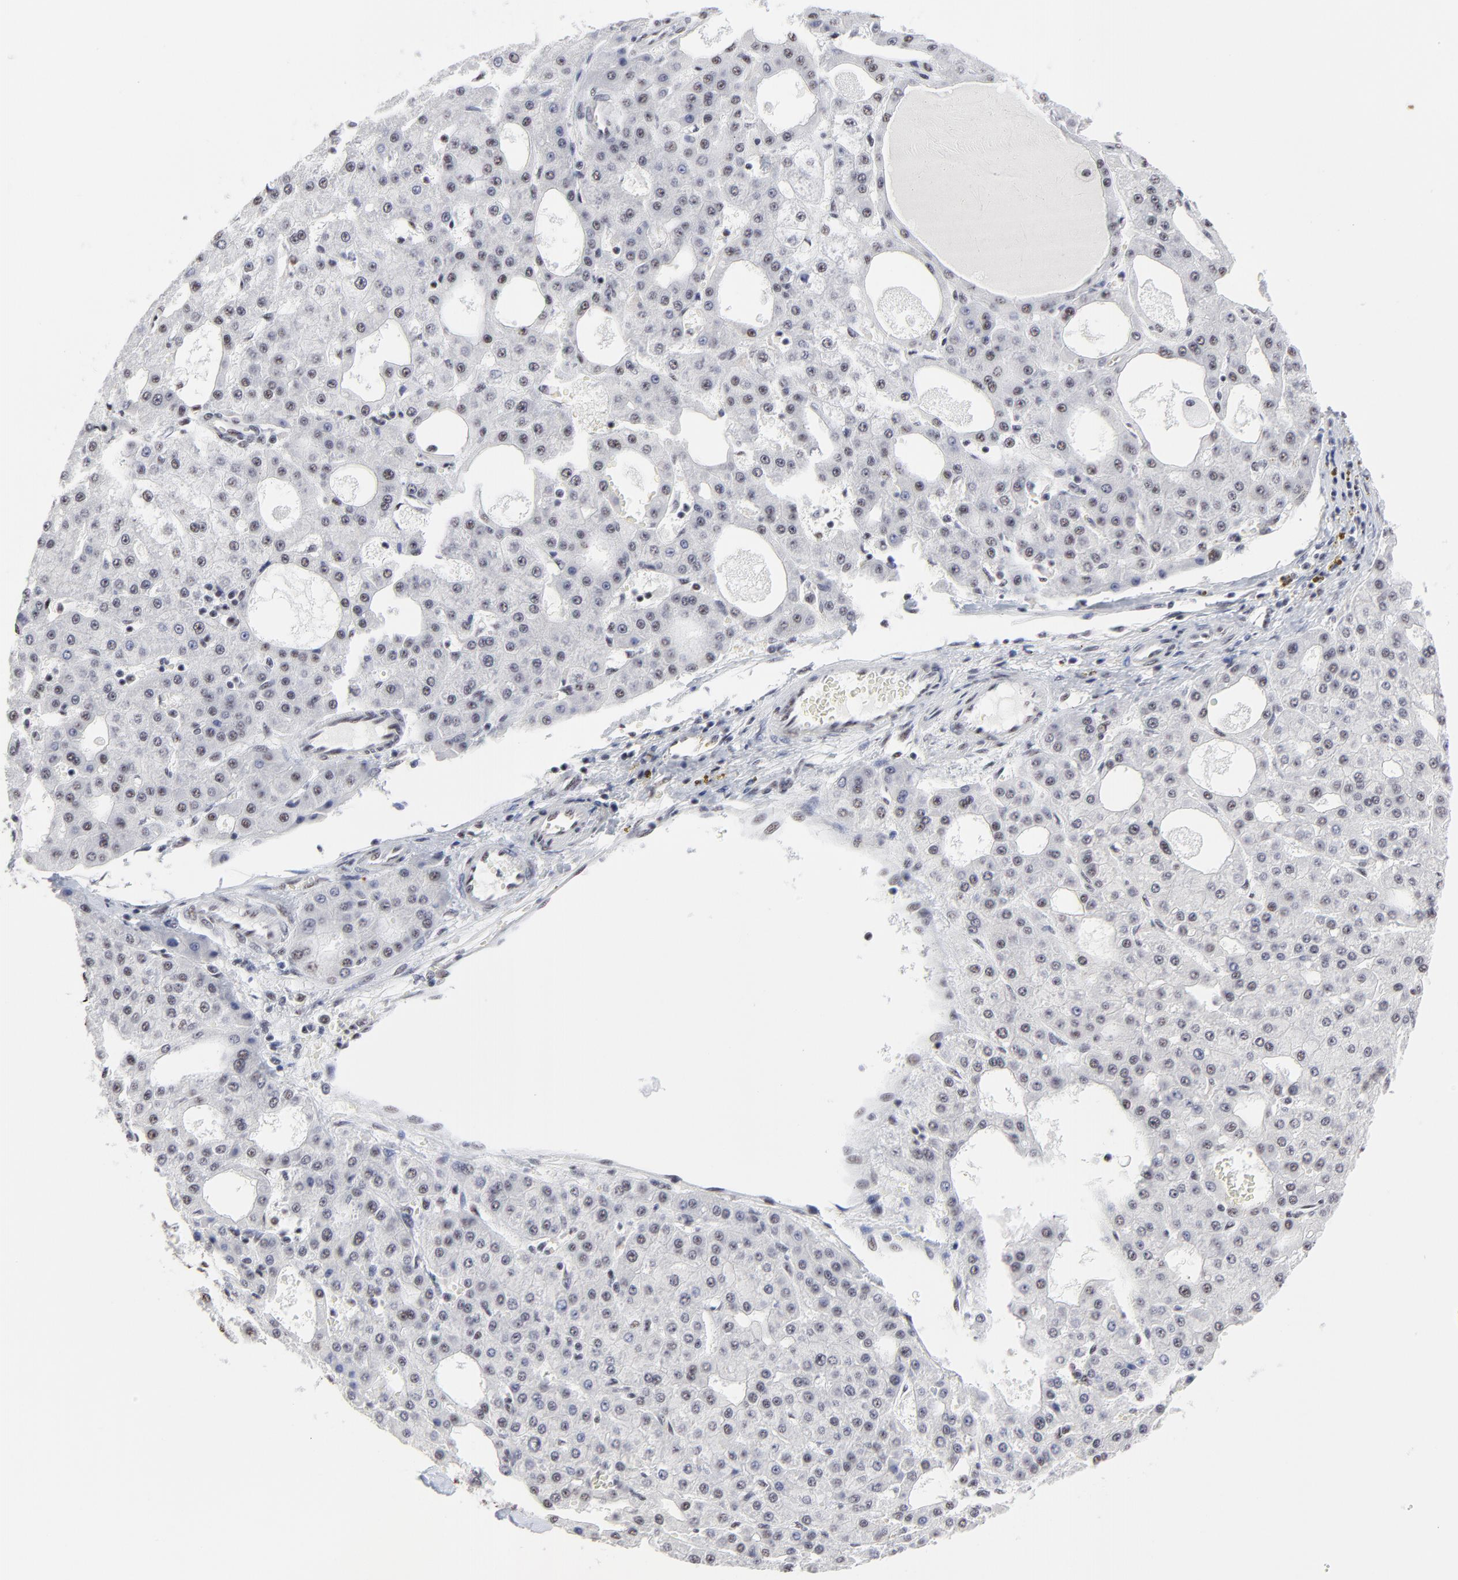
{"staining": {"intensity": "weak", "quantity": "<25%", "location": "nuclear"}, "tissue": "liver cancer", "cell_type": "Tumor cells", "image_type": "cancer", "snomed": [{"axis": "morphology", "description": "Carcinoma, Hepatocellular, NOS"}, {"axis": "topography", "description": "Liver"}], "caption": "DAB immunohistochemical staining of liver cancer (hepatocellular carcinoma) exhibits no significant expression in tumor cells.", "gene": "MBD4", "patient": {"sex": "male", "age": 47}}